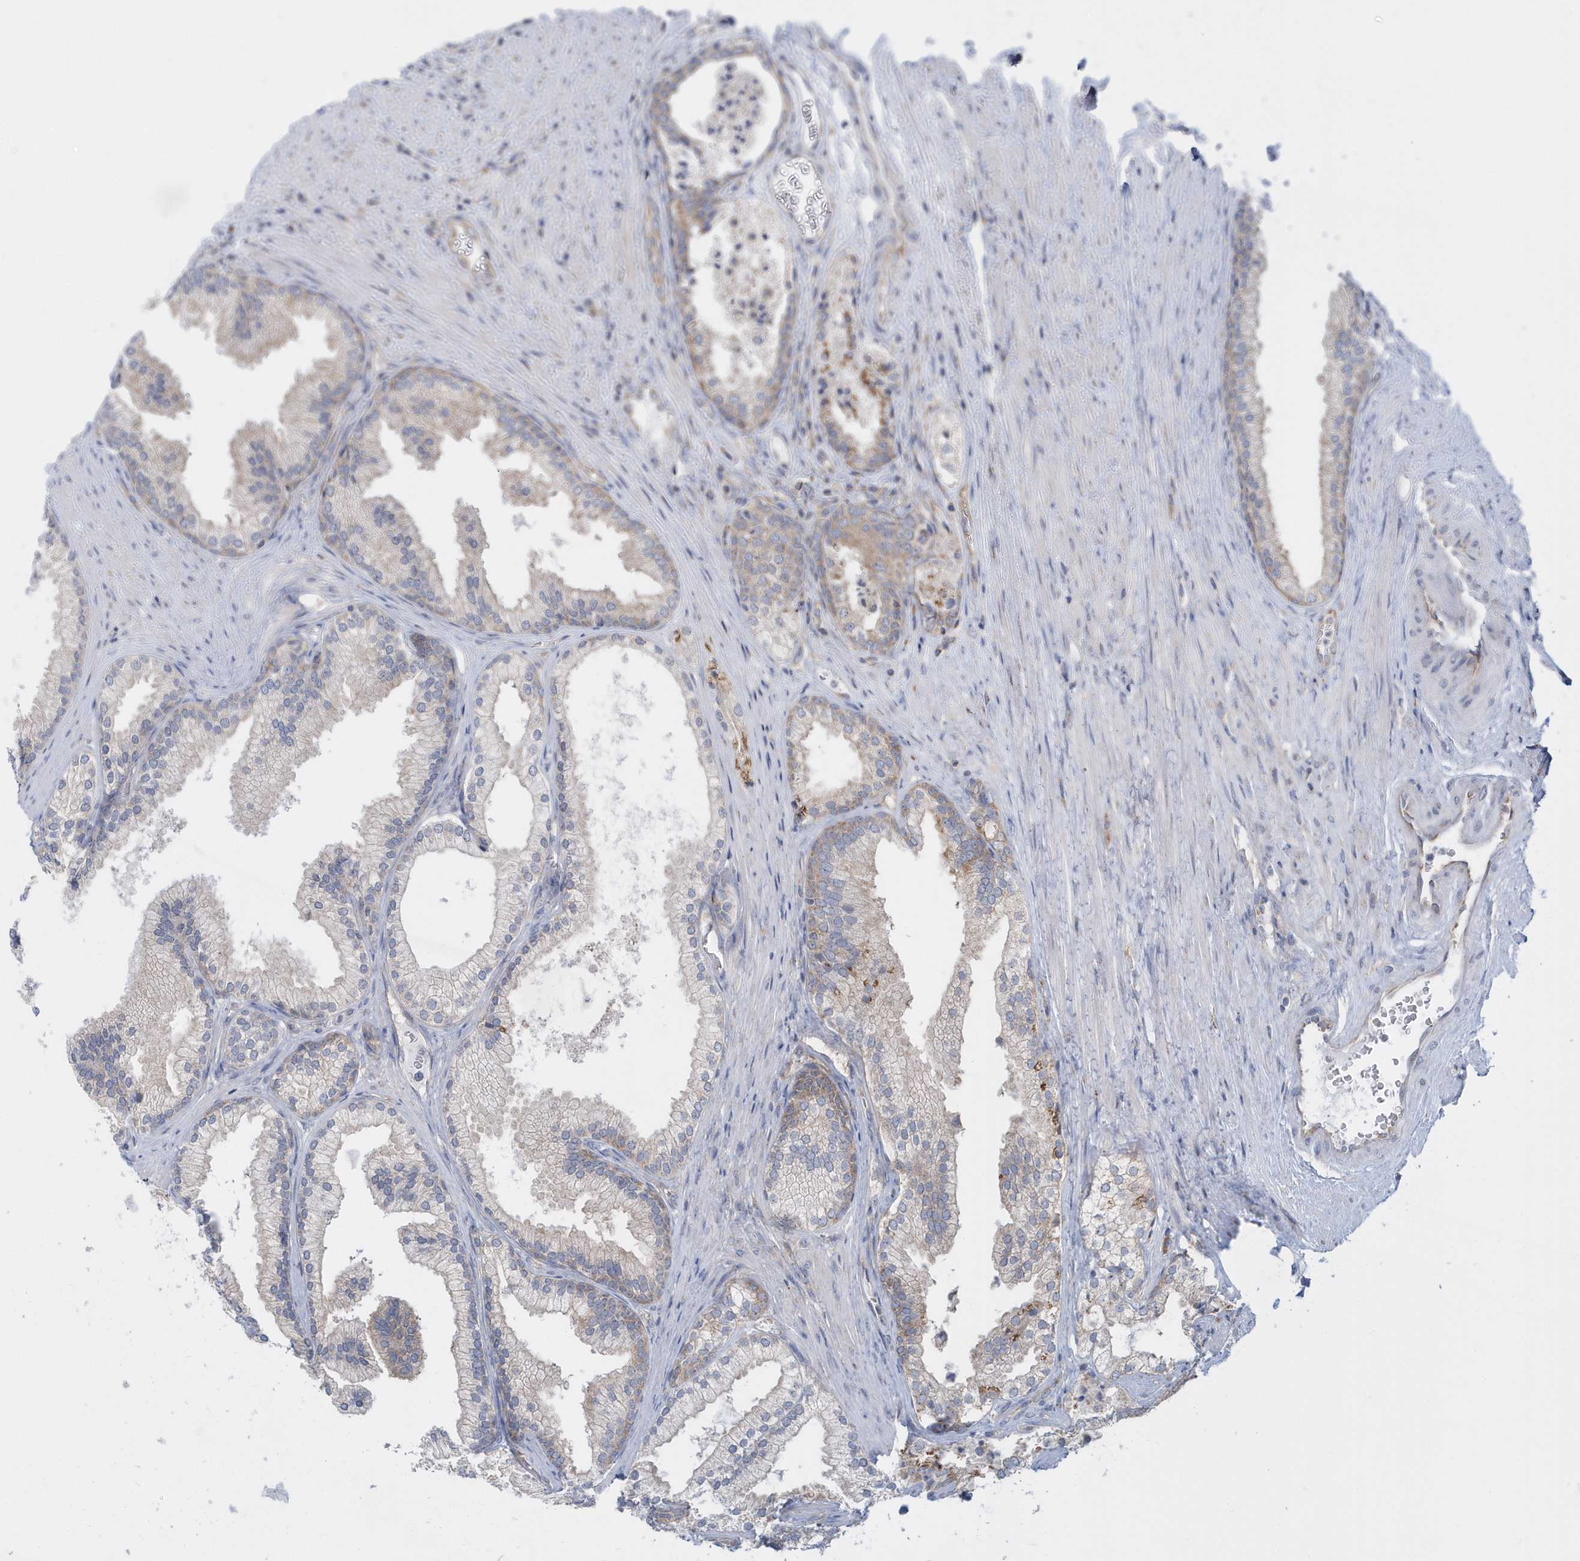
{"staining": {"intensity": "weak", "quantity": "<25%", "location": "cytoplasmic/membranous"}, "tissue": "prostate", "cell_type": "Glandular cells", "image_type": "normal", "snomed": [{"axis": "morphology", "description": "Normal tissue, NOS"}, {"axis": "topography", "description": "Prostate"}], "caption": "Immunohistochemistry (IHC) of unremarkable human prostate shows no staining in glandular cells.", "gene": "EIF3C", "patient": {"sex": "male", "age": 76}}